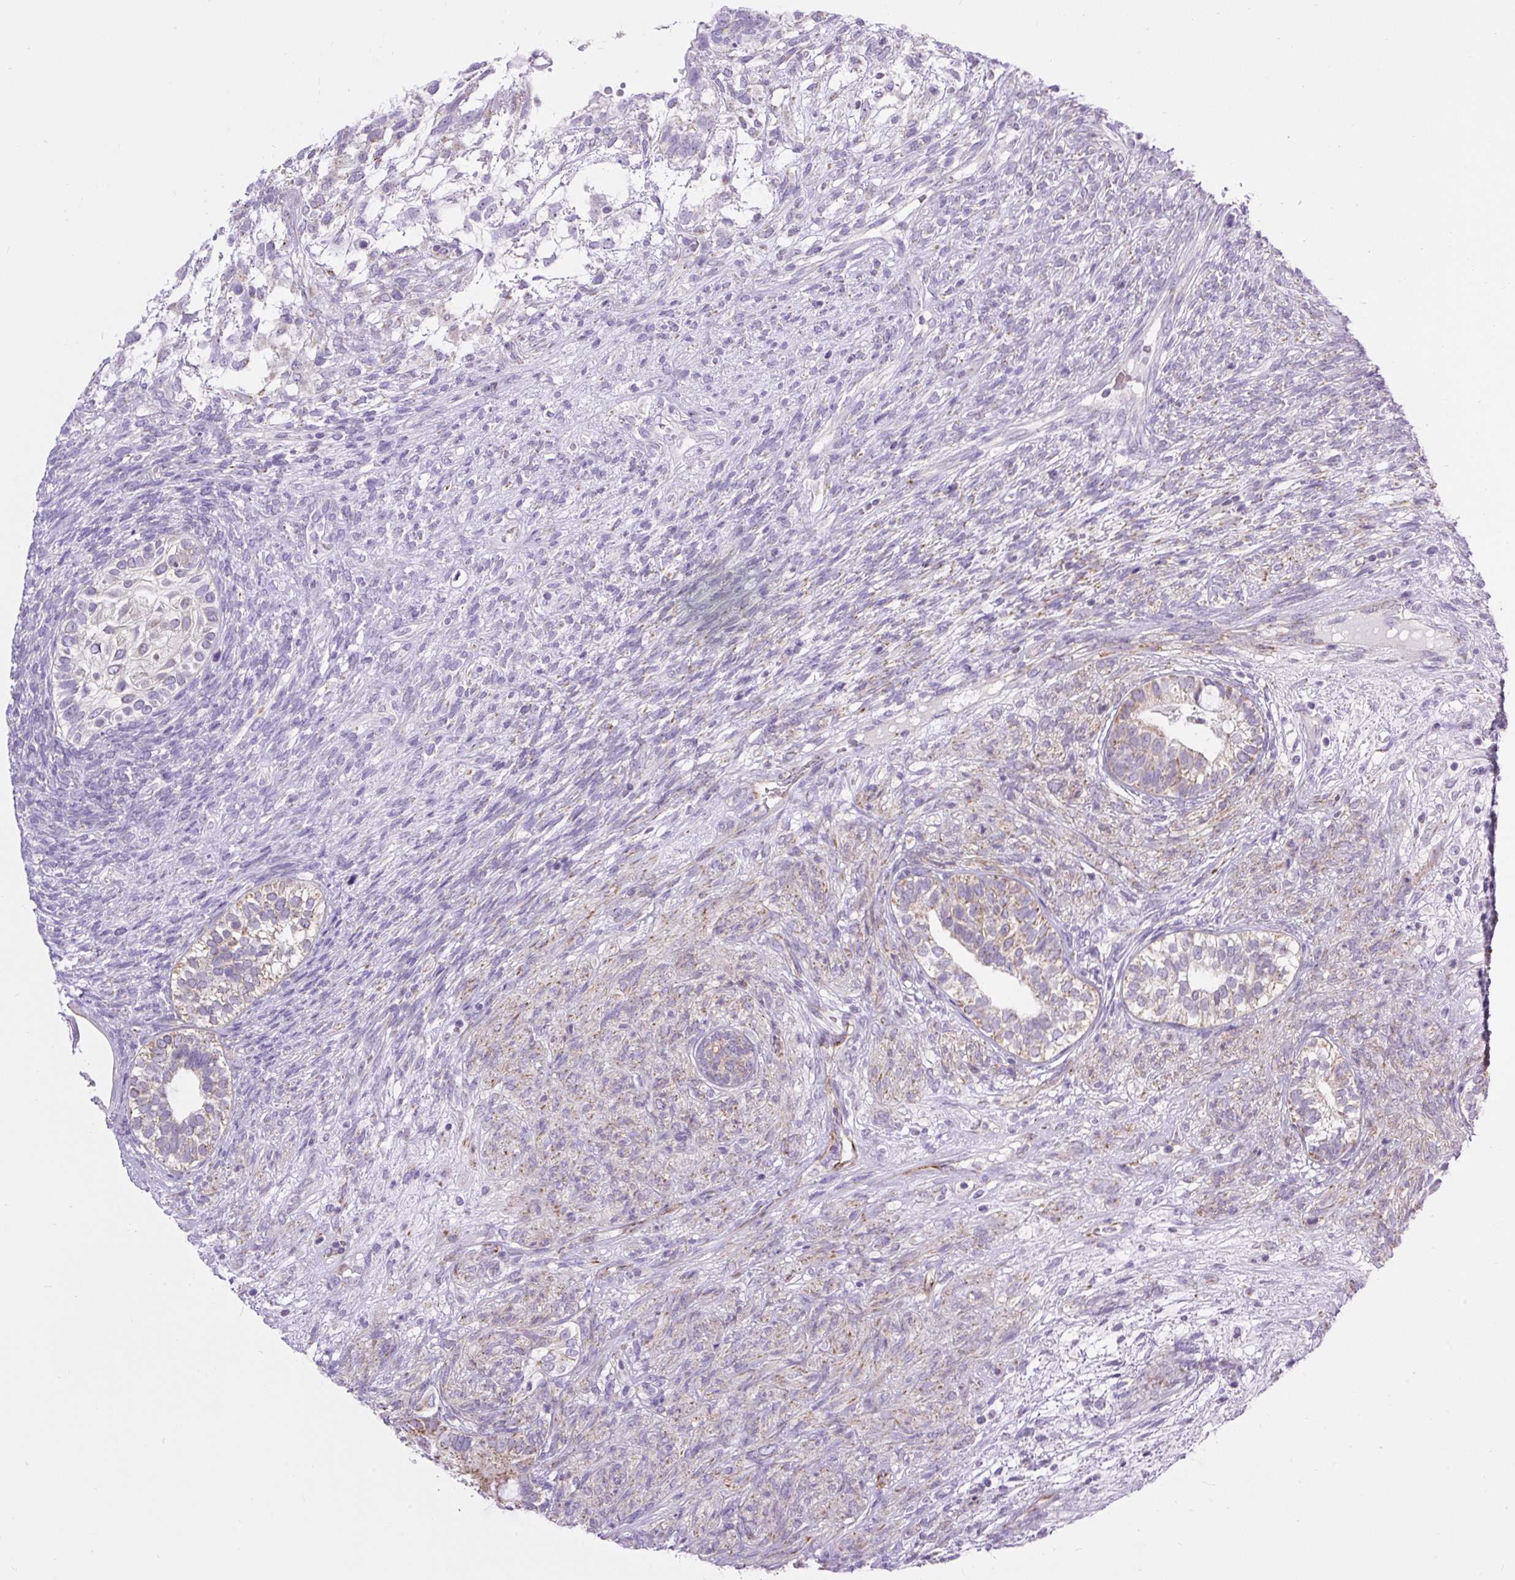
{"staining": {"intensity": "weak", "quantity": "25%-75%", "location": "cytoplasmic/membranous"}, "tissue": "testis cancer", "cell_type": "Tumor cells", "image_type": "cancer", "snomed": [{"axis": "morphology", "description": "Seminoma, NOS"}, {"axis": "morphology", "description": "Carcinoma, Embryonal, NOS"}, {"axis": "topography", "description": "Testis"}], "caption": "A brown stain highlights weak cytoplasmic/membranous staining of a protein in testis cancer (seminoma) tumor cells.", "gene": "RNASE10", "patient": {"sex": "male", "age": 41}}